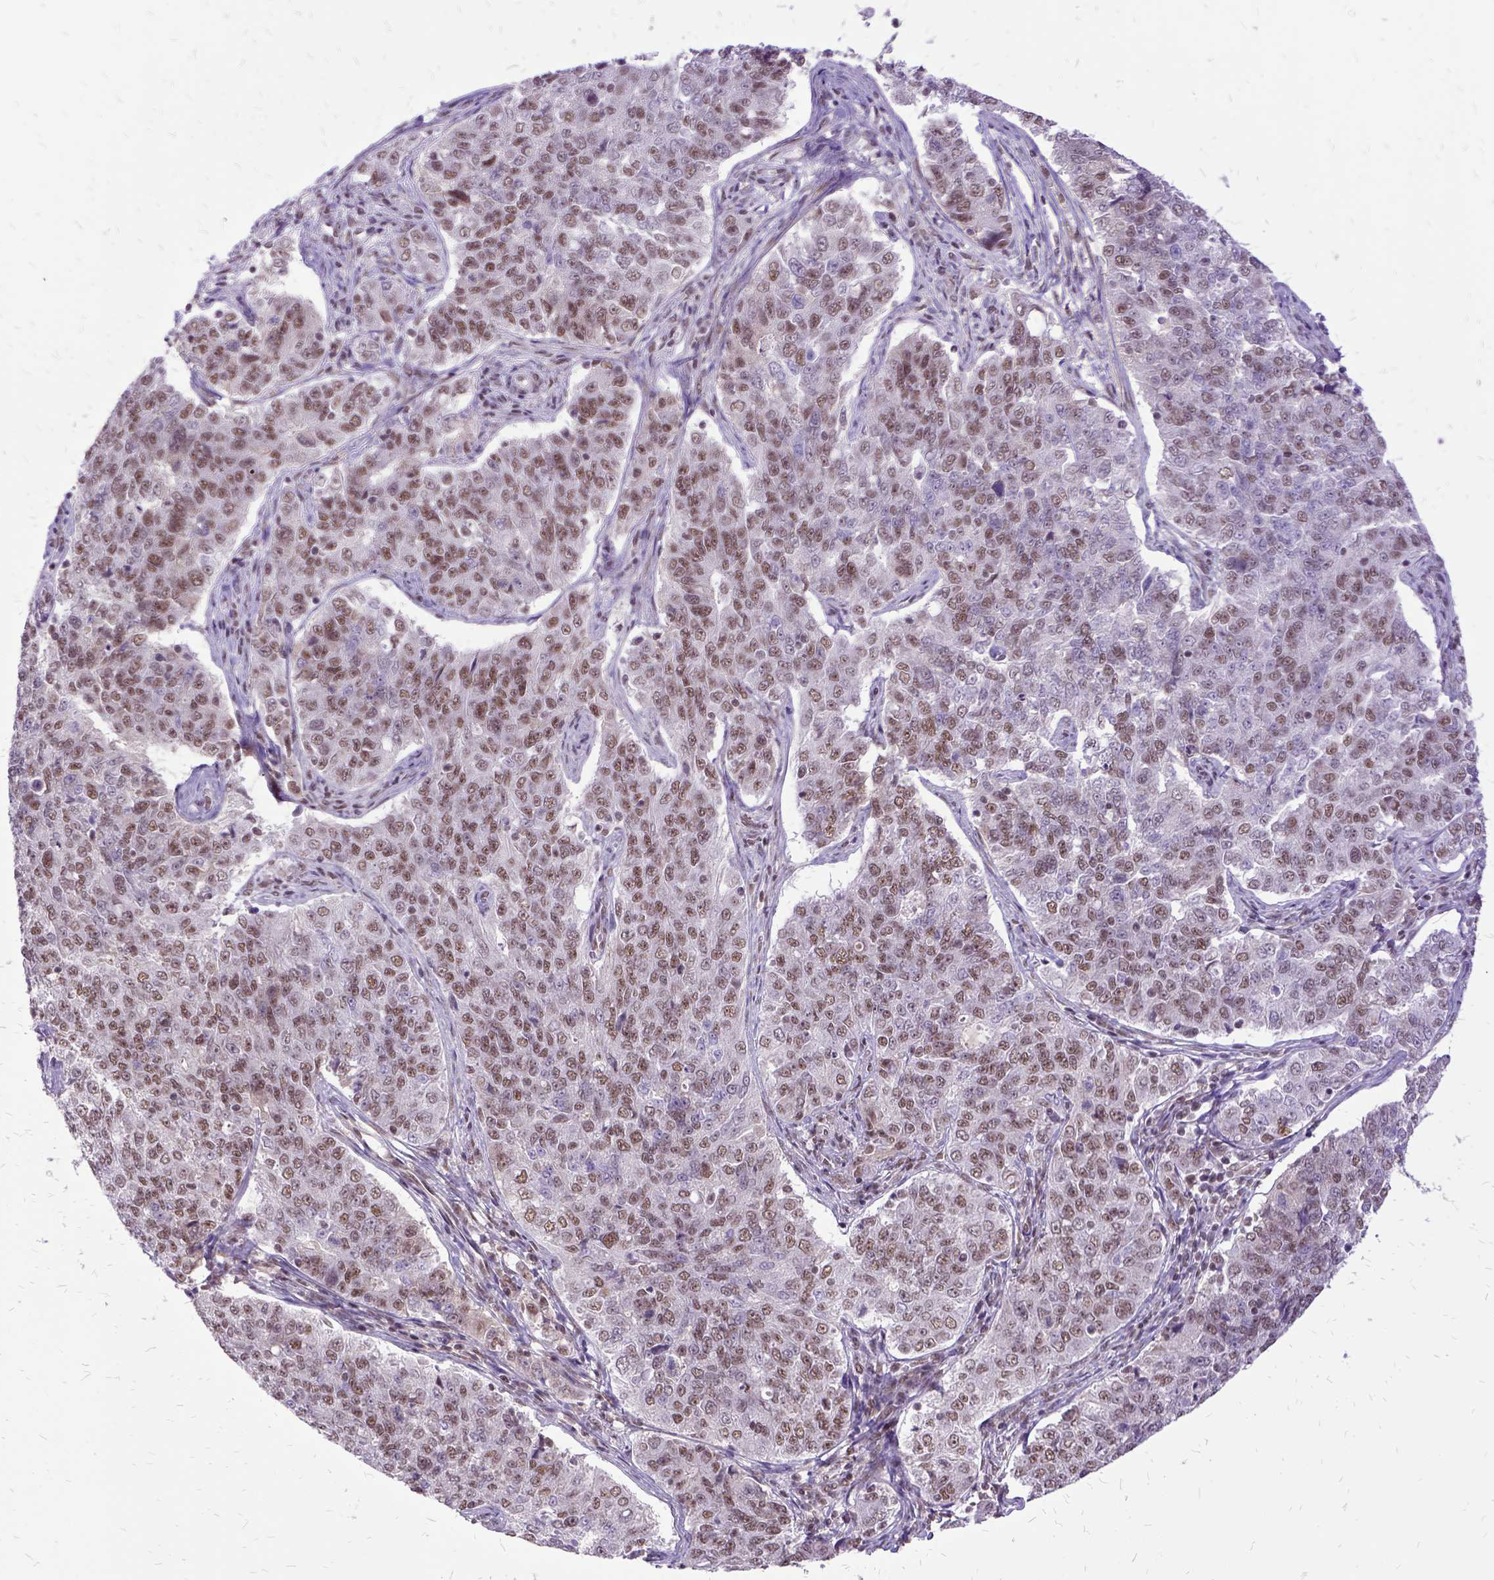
{"staining": {"intensity": "moderate", "quantity": ">75%", "location": "nuclear"}, "tissue": "endometrial cancer", "cell_type": "Tumor cells", "image_type": "cancer", "snomed": [{"axis": "morphology", "description": "Adenocarcinoma, NOS"}, {"axis": "topography", "description": "Endometrium"}], "caption": "Immunohistochemistry (IHC) (DAB (3,3'-diaminobenzidine)) staining of human endometrial cancer exhibits moderate nuclear protein staining in about >75% of tumor cells.", "gene": "SETD1A", "patient": {"sex": "female", "age": 43}}